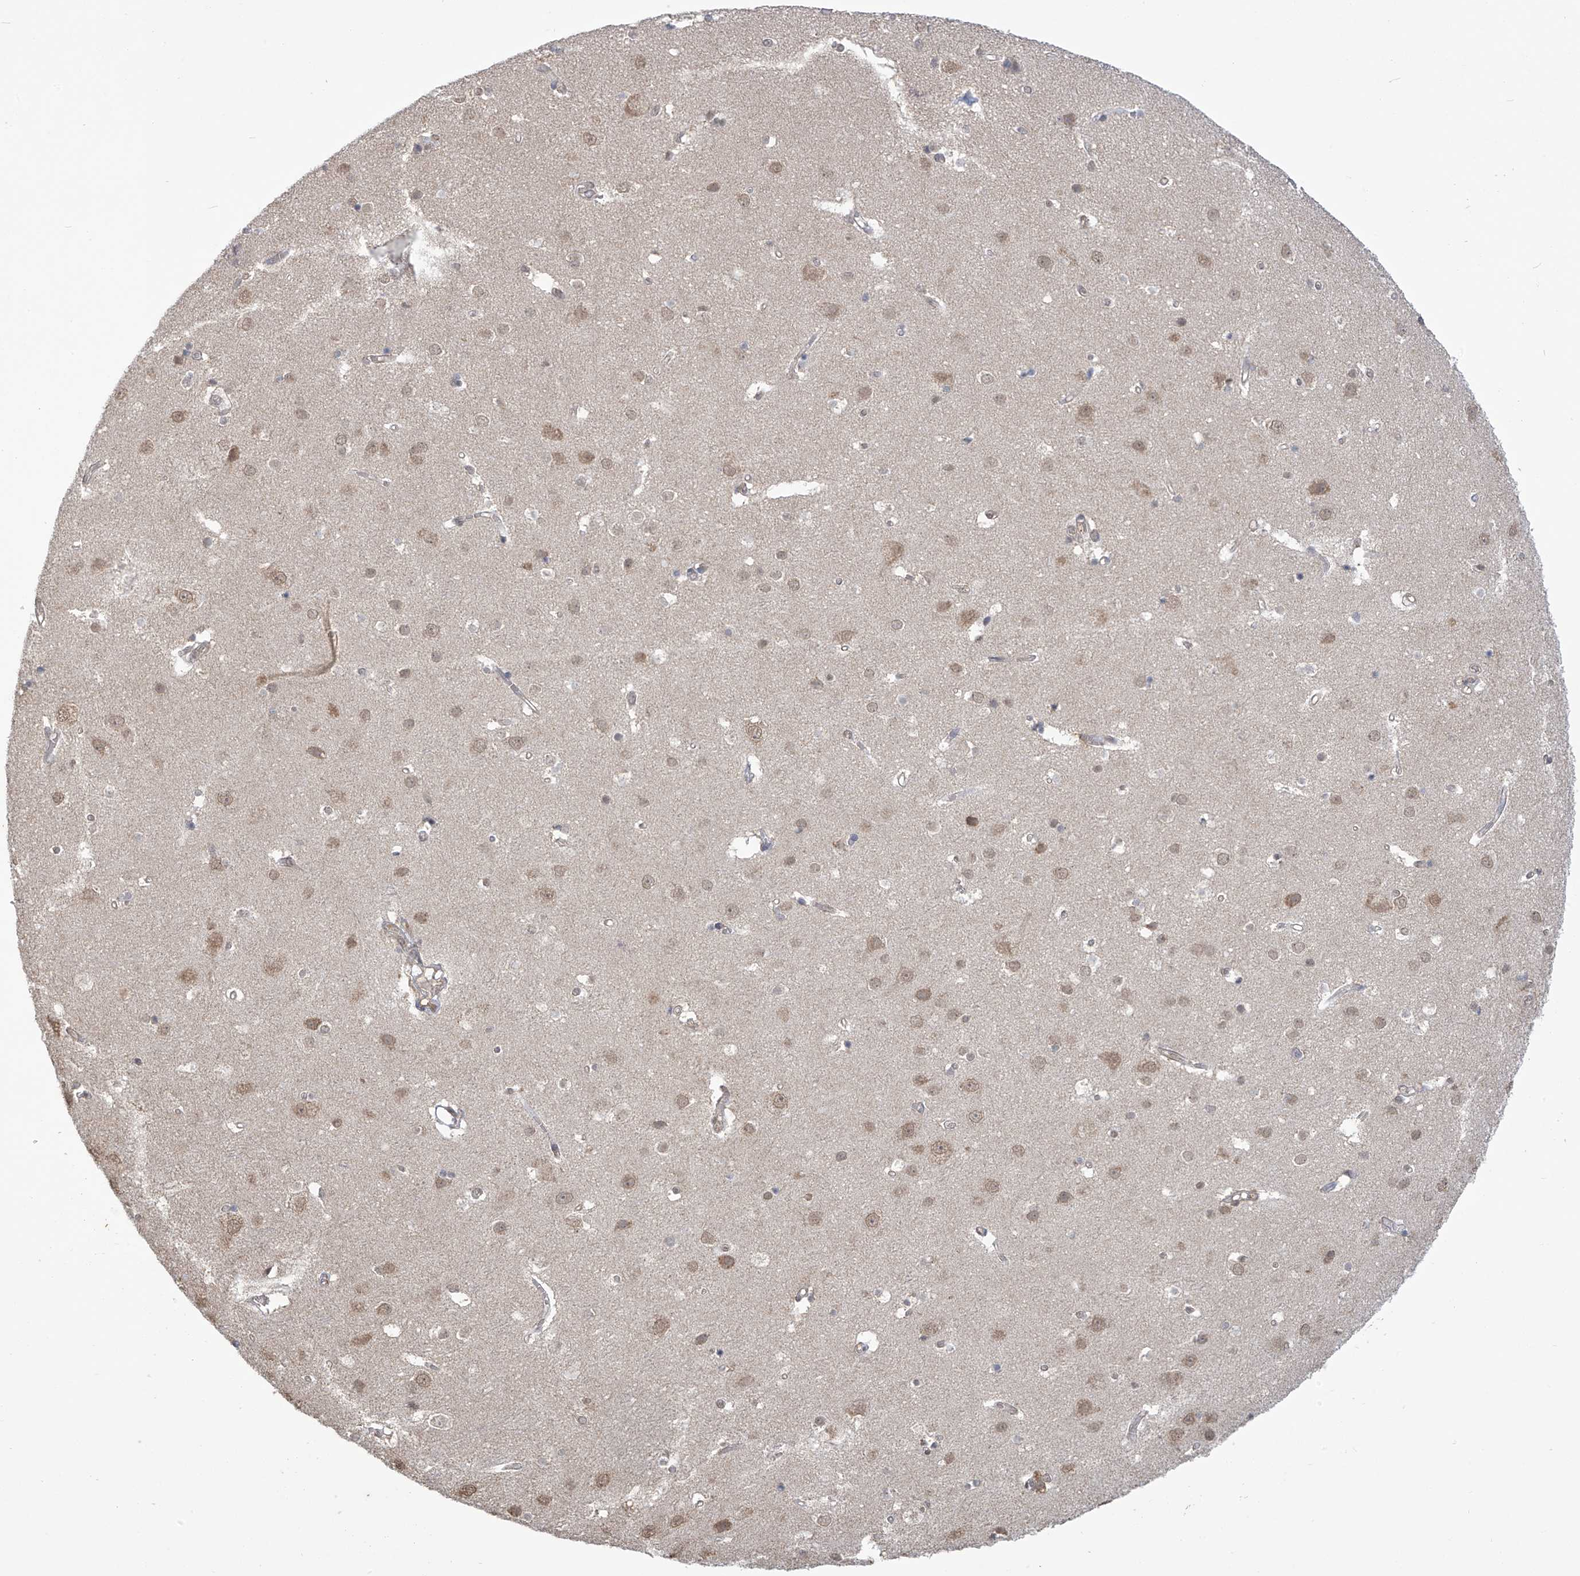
{"staining": {"intensity": "weak", "quantity": "<25%", "location": "cytoplasmic/membranous"}, "tissue": "cerebral cortex", "cell_type": "Endothelial cells", "image_type": "normal", "snomed": [{"axis": "morphology", "description": "Normal tissue, NOS"}, {"axis": "topography", "description": "Cerebral cortex"}], "caption": "An immunohistochemistry (IHC) micrograph of benign cerebral cortex is shown. There is no staining in endothelial cells of cerebral cortex.", "gene": "KIAA1522", "patient": {"sex": "male", "age": 54}}